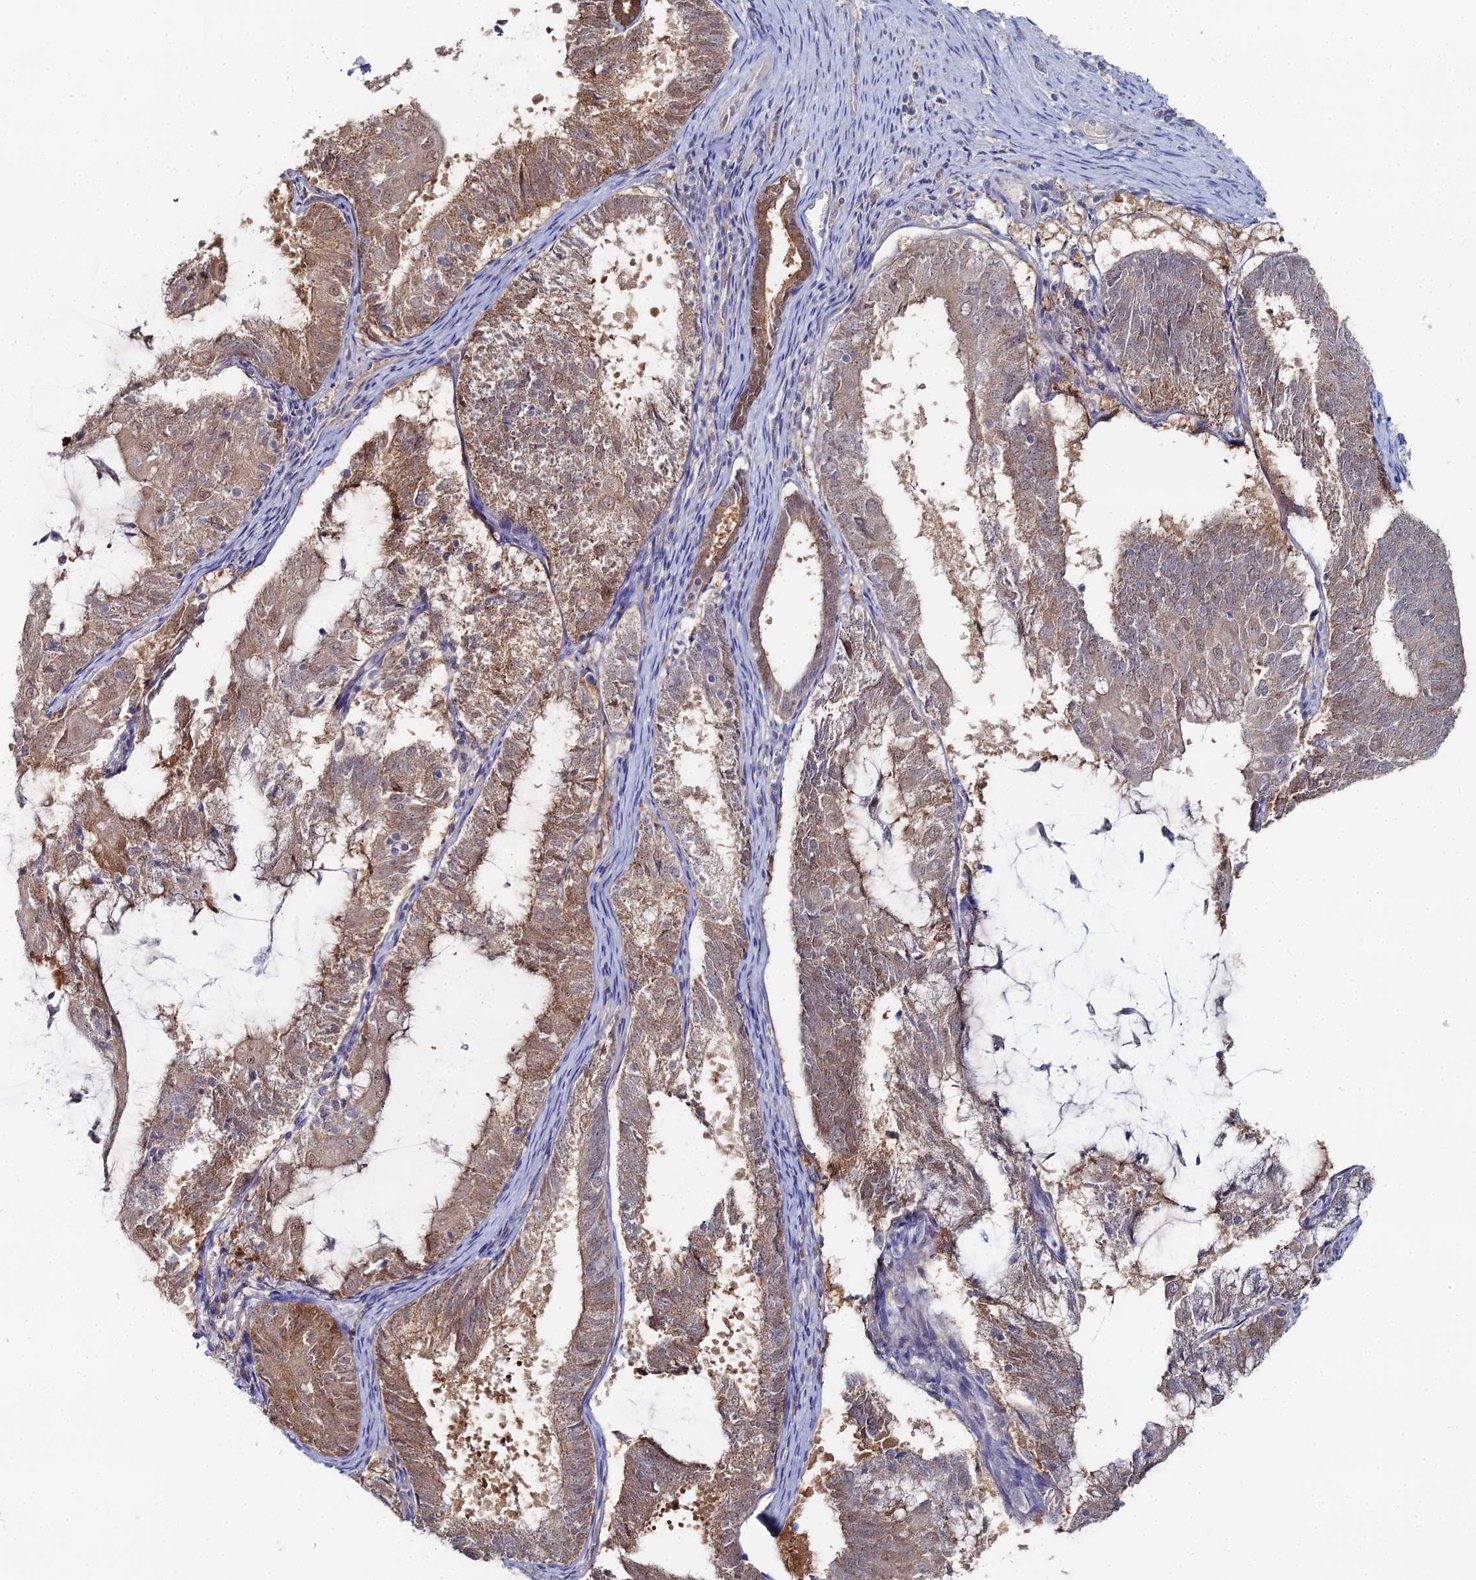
{"staining": {"intensity": "moderate", "quantity": "25%-75%", "location": "cytoplasmic/membranous,nuclear"}, "tissue": "endometrial cancer", "cell_type": "Tumor cells", "image_type": "cancer", "snomed": [{"axis": "morphology", "description": "Adenocarcinoma, NOS"}, {"axis": "topography", "description": "Endometrium"}], "caption": "A brown stain highlights moderate cytoplasmic/membranous and nuclear expression of a protein in endometrial cancer (adenocarcinoma) tumor cells.", "gene": "THAP4", "patient": {"sex": "female", "age": 81}}